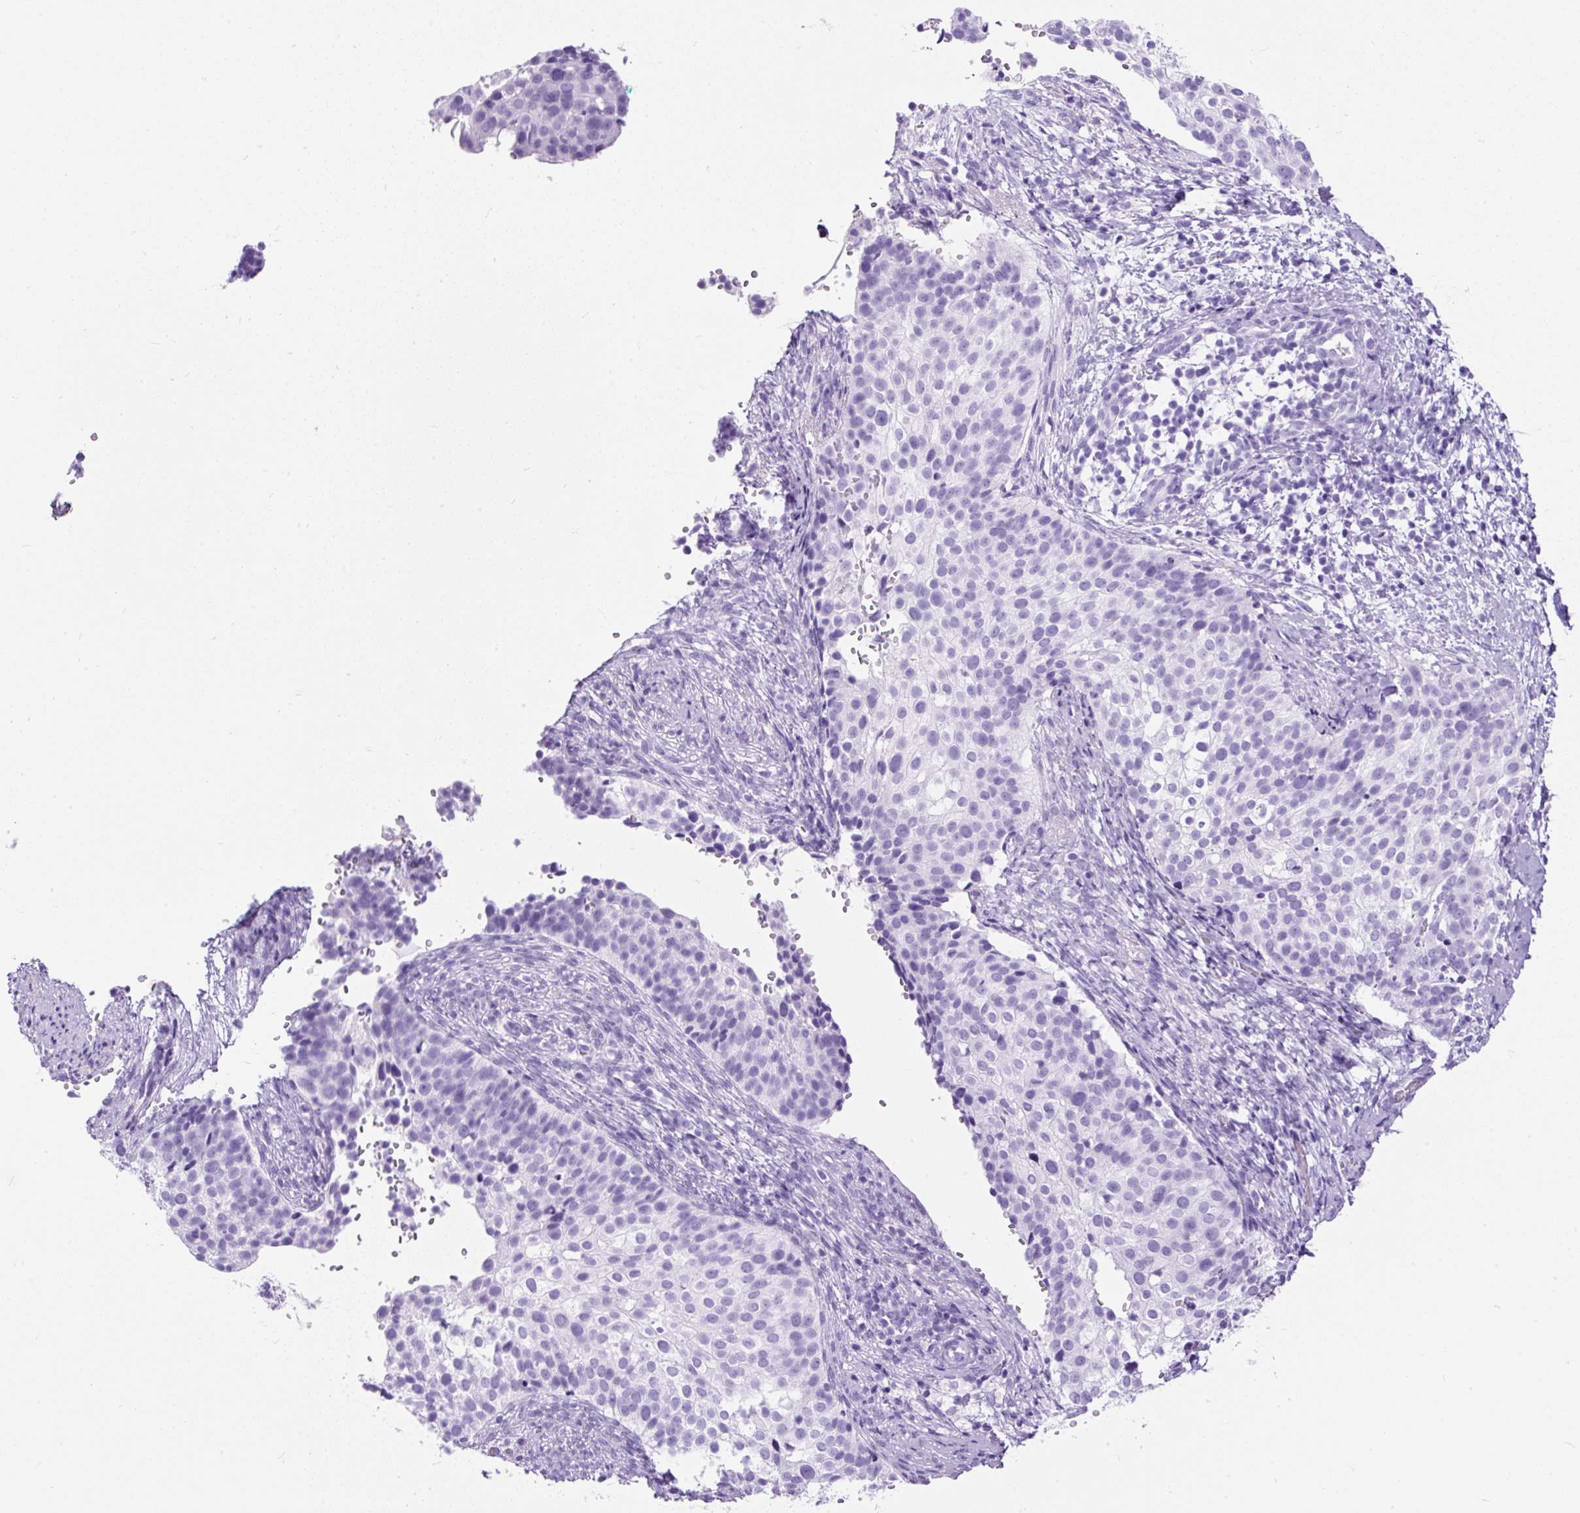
{"staining": {"intensity": "negative", "quantity": "none", "location": "none"}, "tissue": "cervical cancer", "cell_type": "Tumor cells", "image_type": "cancer", "snomed": [{"axis": "morphology", "description": "Squamous cell carcinoma, NOS"}, {"axis": "topography", "description": "Cervix"}], "caption": "This is an immunohistochemistry (IHC) histopathology image of human cervical cancer (squamous cell carcinoma). There is no expression in tumor cells.", "gene": "CEL", "patient": {"sex": "female", "age": 44}}